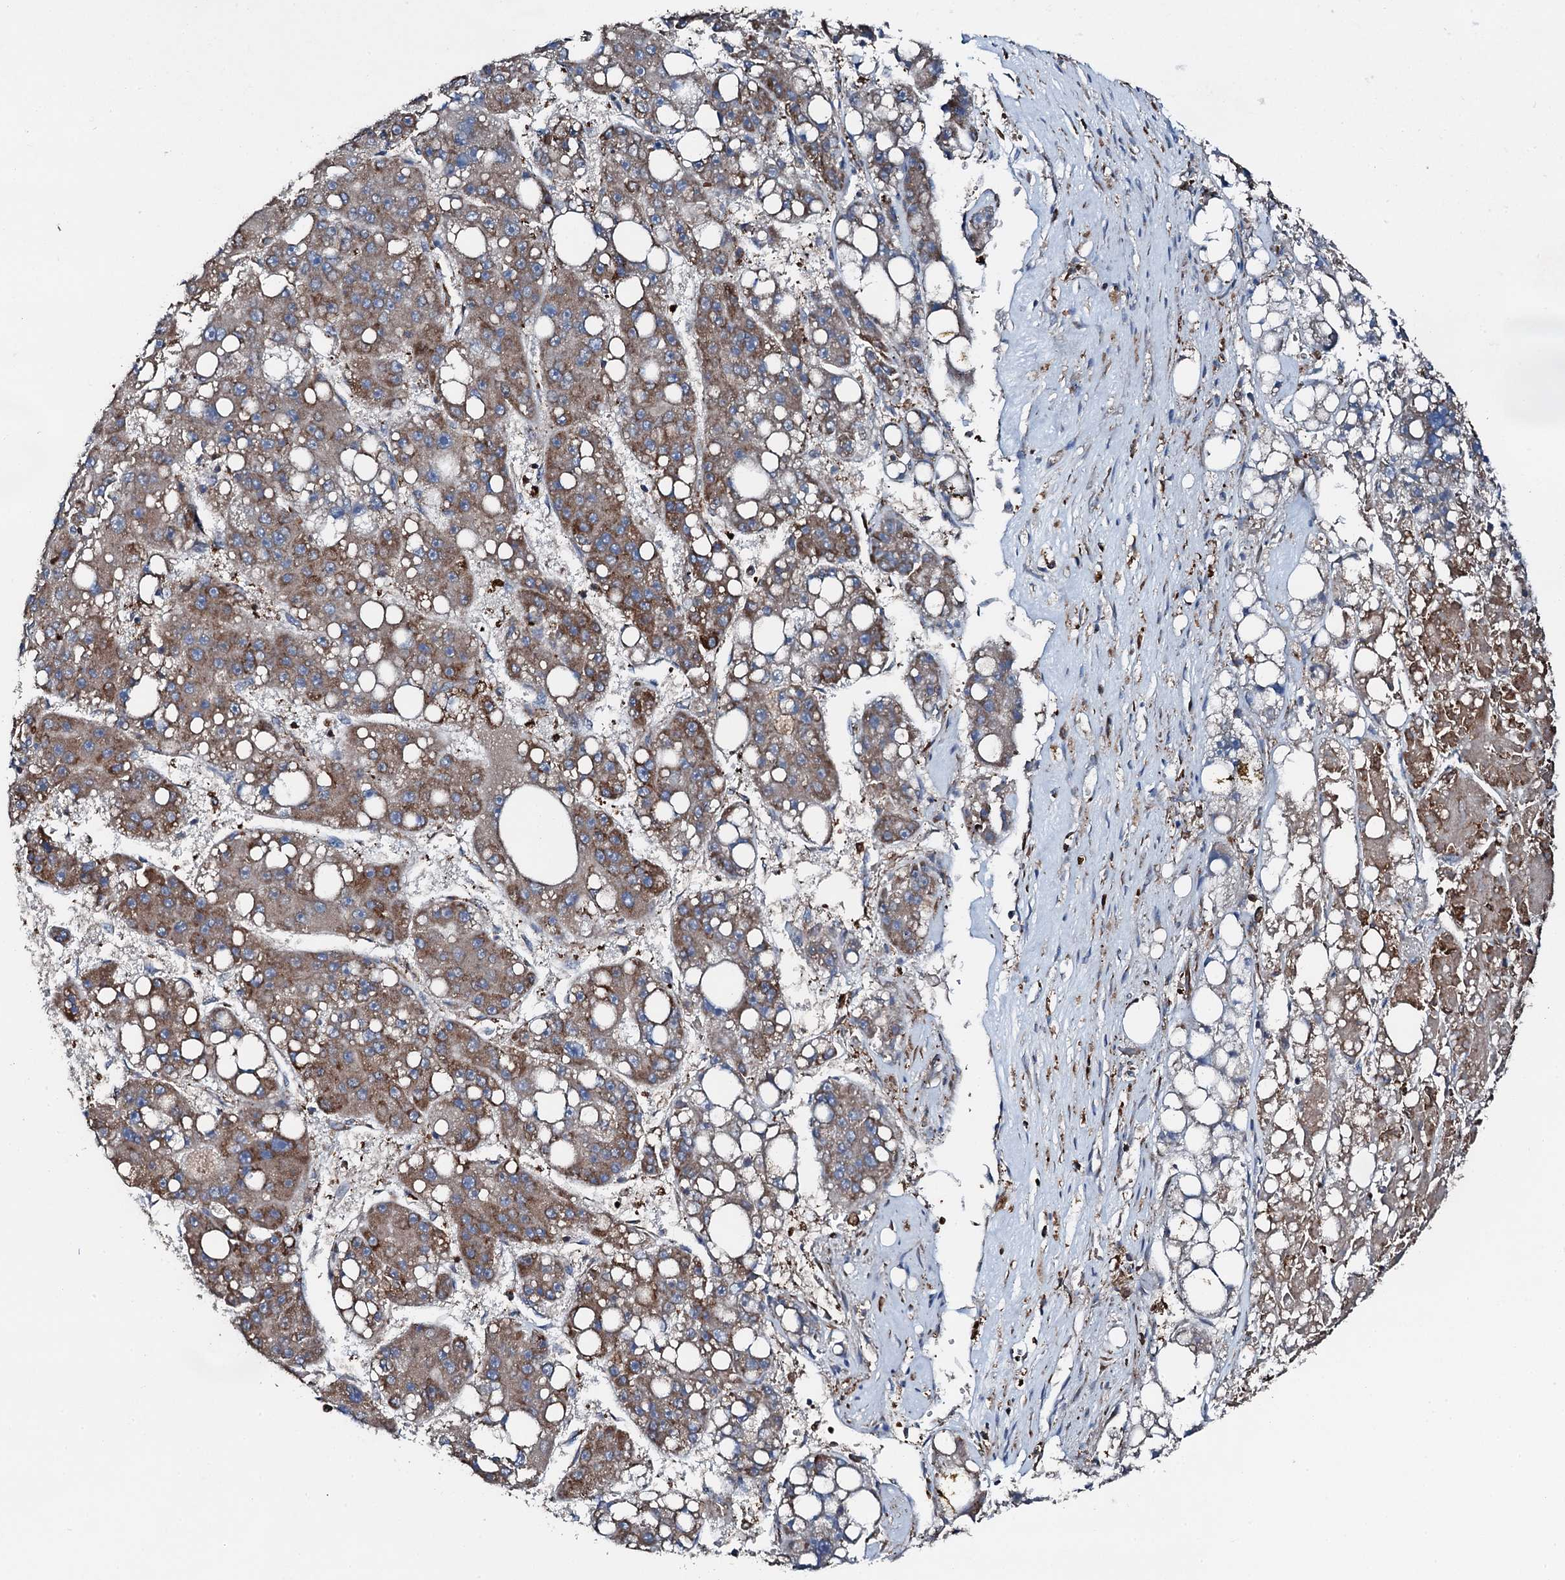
{"staining": {"intensity": "moderate", "quantity": "25%-75%", "location": "cytoplasmic/membranous"}, "tissue": "liver cancer", "cell_type": "Tumor cells", "image_type": "cancer", "snomed": [{"axis": "morphology", "description": "Carcinoma, Hepatocellular, NOS"}, {"axis": "topography", "description": "Liver"}], "caption": "Hepatocellular carcinoma (liver) stained with a protein marker exhibits moderate staining in tumor cells.", "gene": "EDC4", "patient": {"sex": "female", "age": 61}}